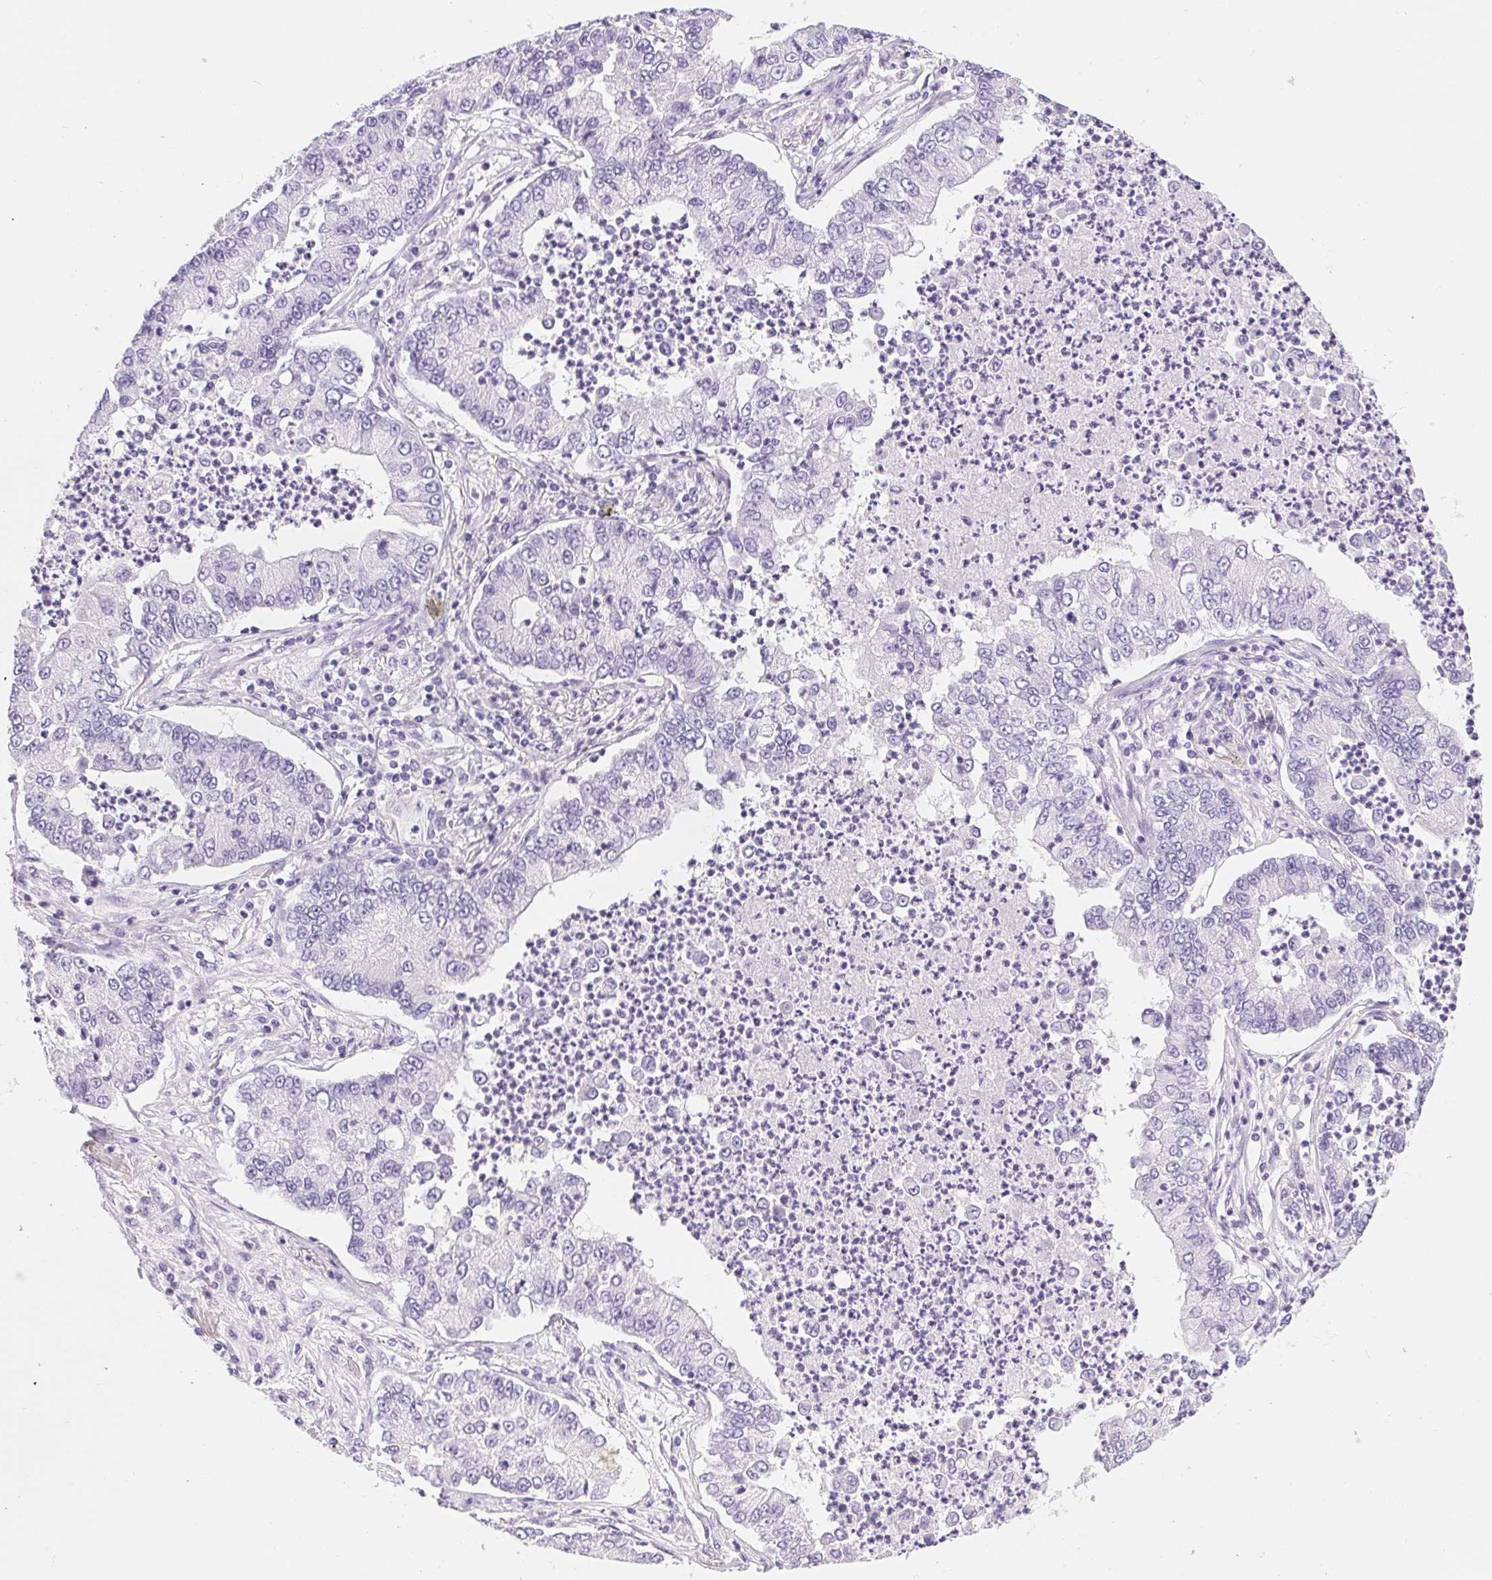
{"staining": {"intensity": "negative", "quantity": "none", "location": "none"}, "tissue": "lung cancer", "cell_type": "Tumor cells", "image_type": "cancer", "snomed": [{"axis": "morphology", "description": "Adenocarcinoma, NOS"}, {"axis": "topography", "description": "Lung"}], "caption": "DAB immunohistochemical staining of lung cancer displays no significant expression in tumor cells.", "gene": "ASGR2", "patient": {"sex": "female", "age": 57}}